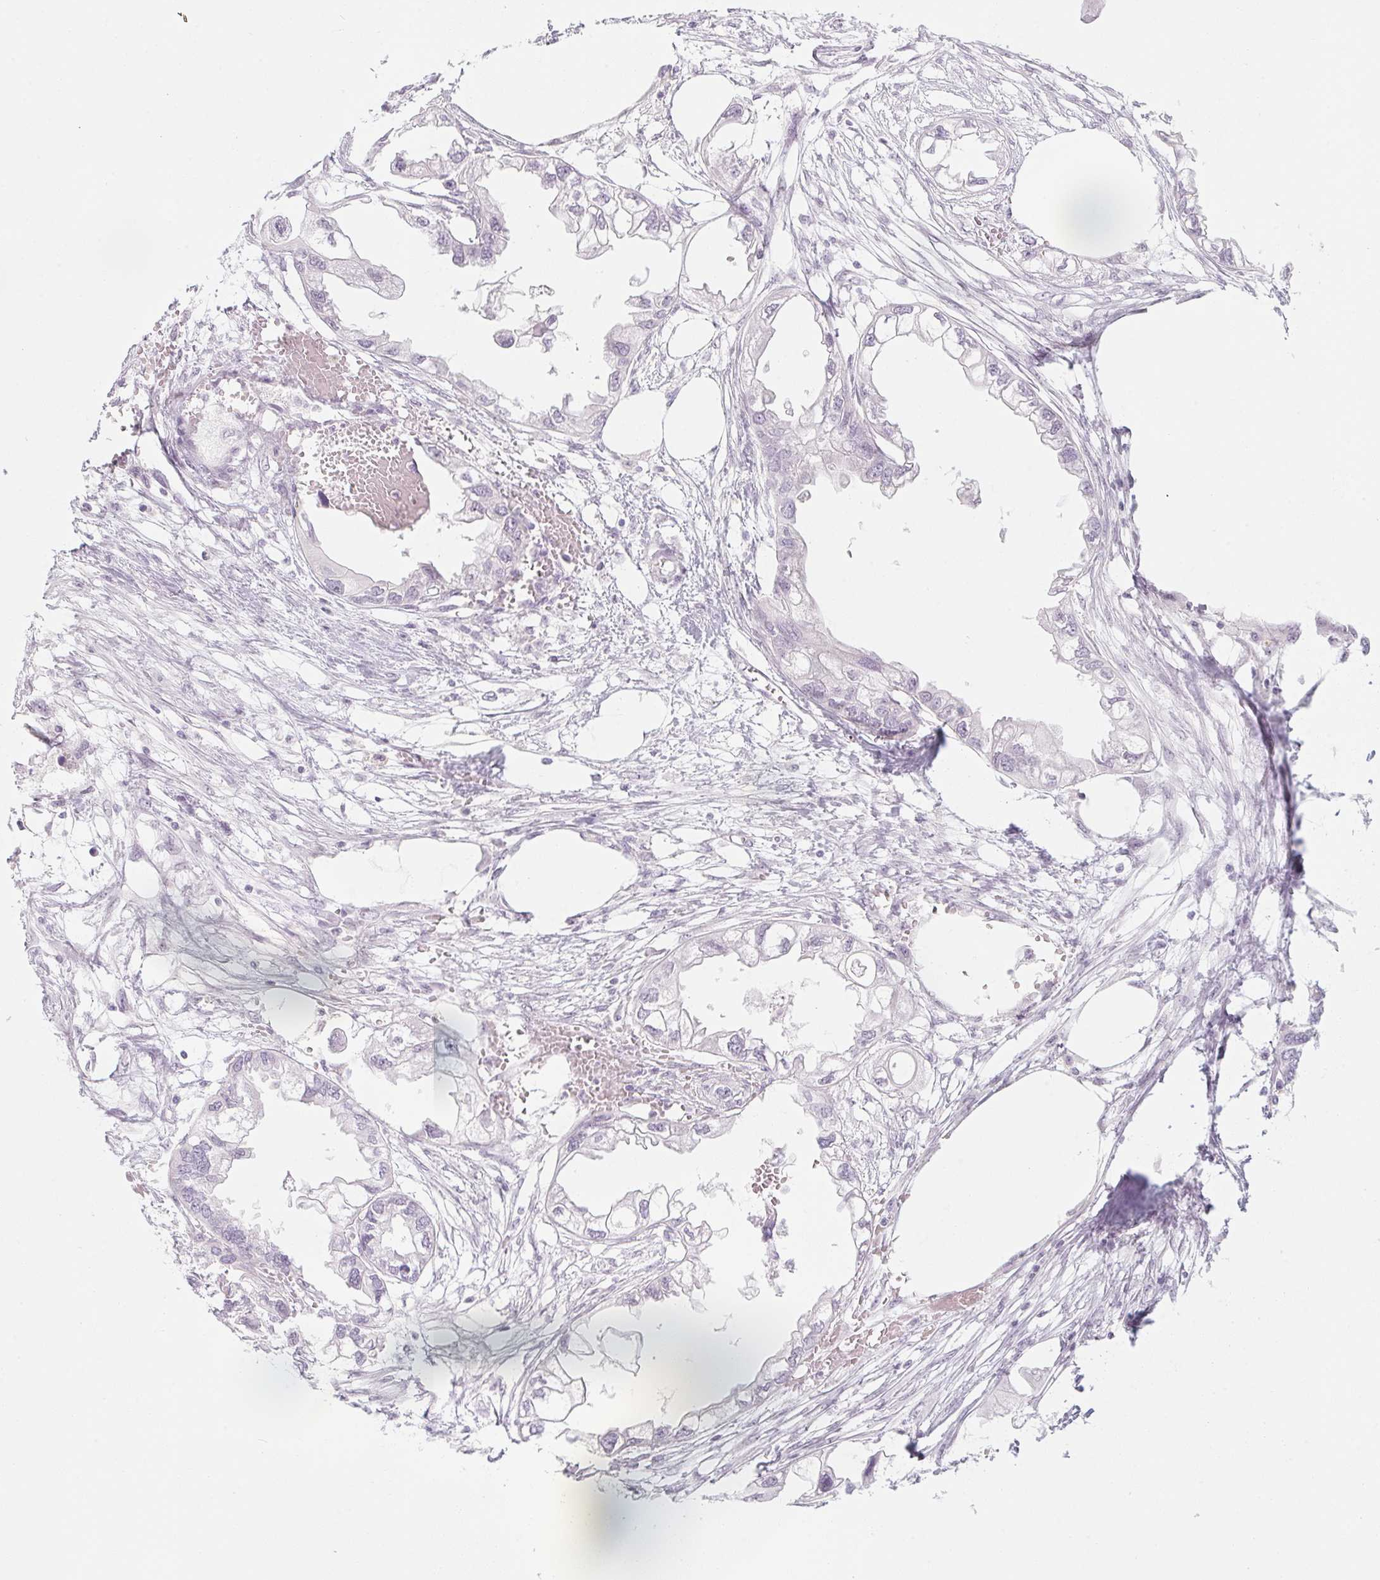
{"staining": {"intensity": "negative", "quantity": "none", "location": "none"}, "tissue": "endometrial cancer", "cell_type": "Tumor cells", "image_type": "cancer", "snomed": [{"axis": "morphology", "description": "Adenocarcinoma, NOS"}, {"axis": "morphology", "description": "Adenocarcinoma, metastatic, NOS"}, {"axis": "topography", "description": "Adipose tissue"}, {"axis": "topography", "description": "Endometrium"}], "caption": "The image shows no staining of tumor cells in endometrial cancer.", "gene": "KCNQ2", "patient": {"sex": "female", "age": 67}}